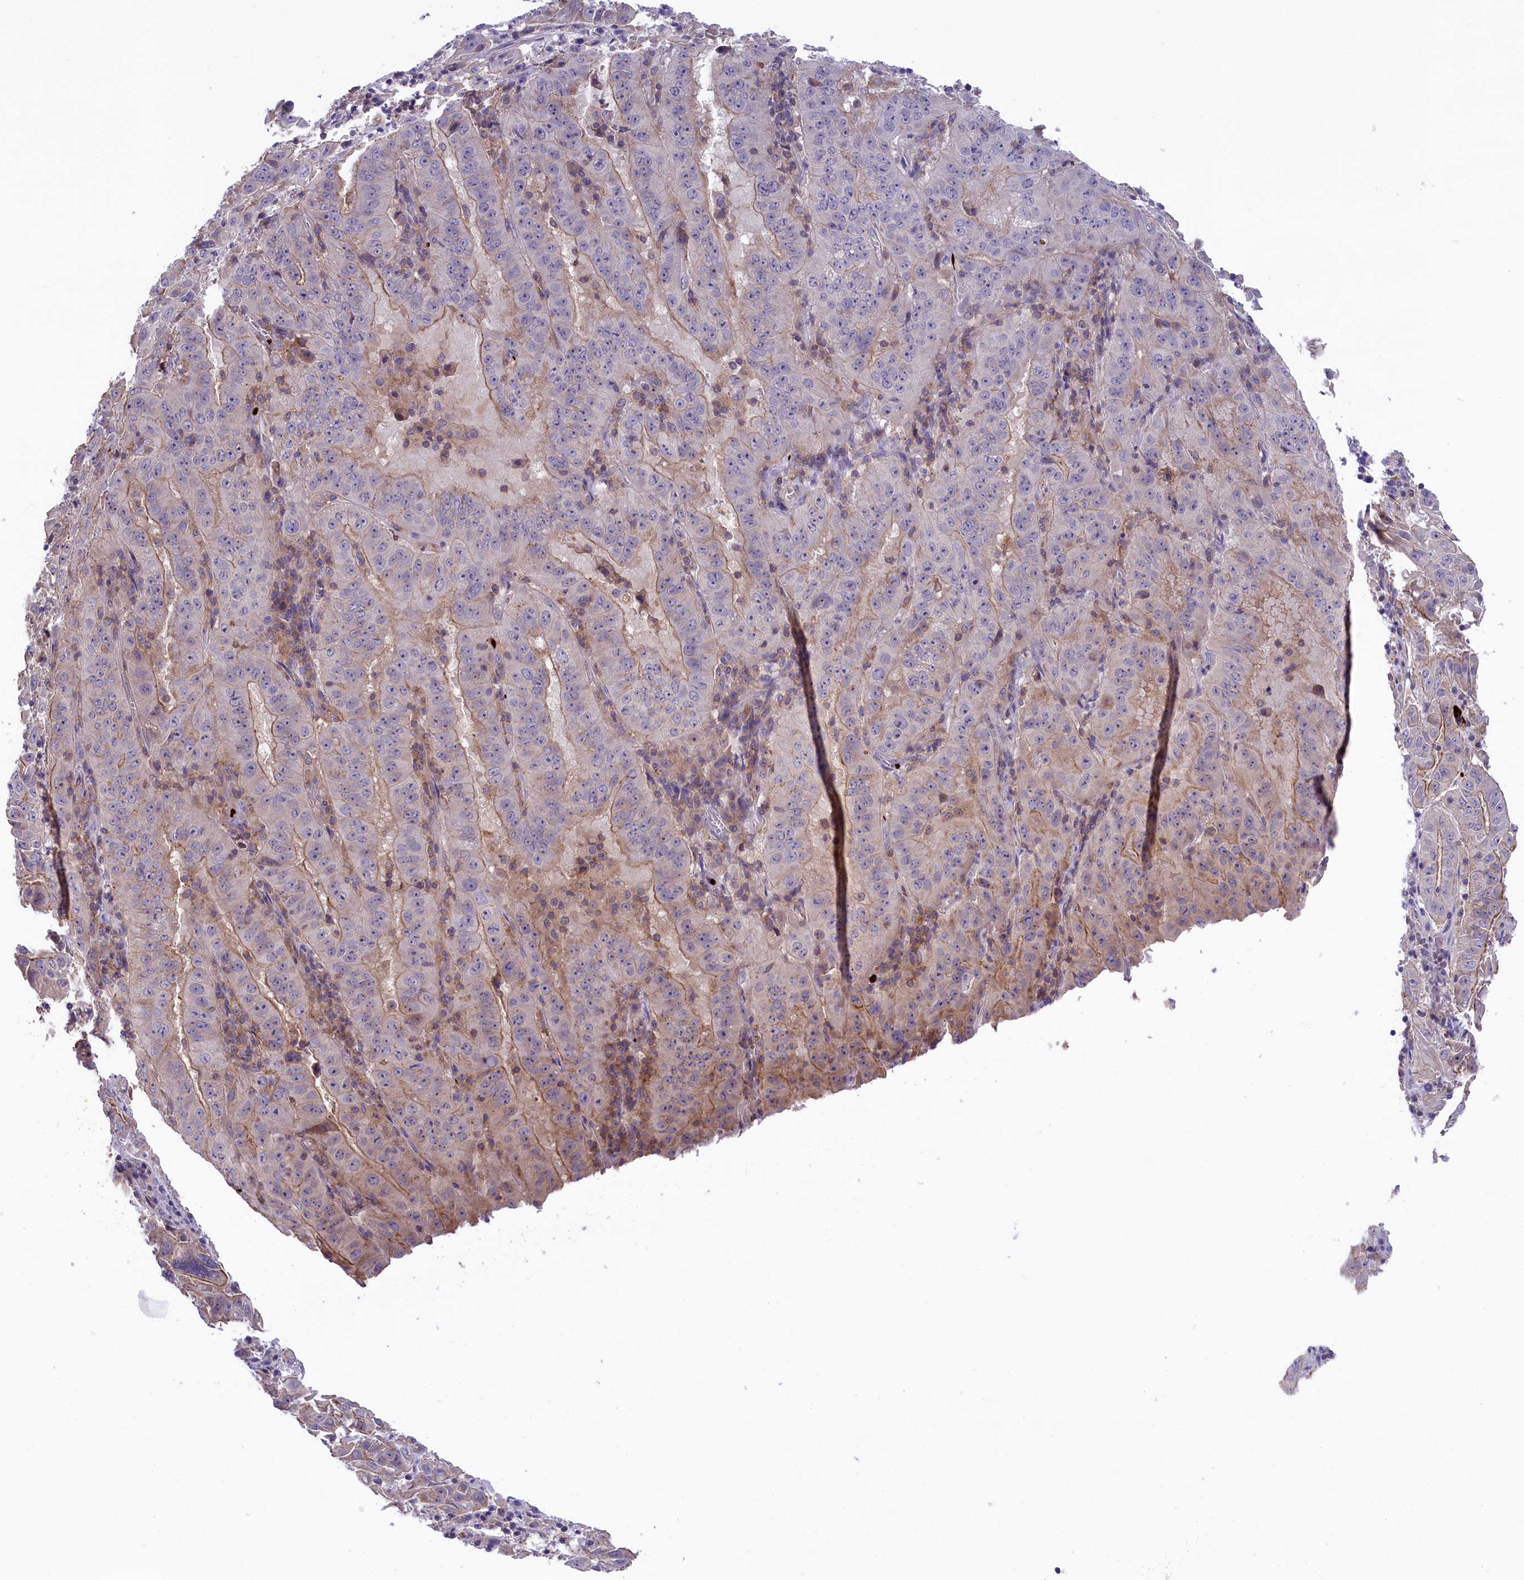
{"staining": {"intensity": "weak", "quantity": "25%-75%", "location": "cytoplasmic/membranous"}, "tissue": "pancreatic cancer", "cell_type": "Tumor cells", "image_type": "cancer", "snomed": [{"axis": "morphology", "description": "Adenocarcinoma, NOS"}, {"axis": "topography", "description": "Pancreas"}], "caption": "Tumor cells demonstrate weak cytoplasmic/membranous staining in about 25%-75% of cells in adenocarcinoma (pancreatic).", "gene": "HEATR3", "patient": {"sex": "male", "age": 63}}